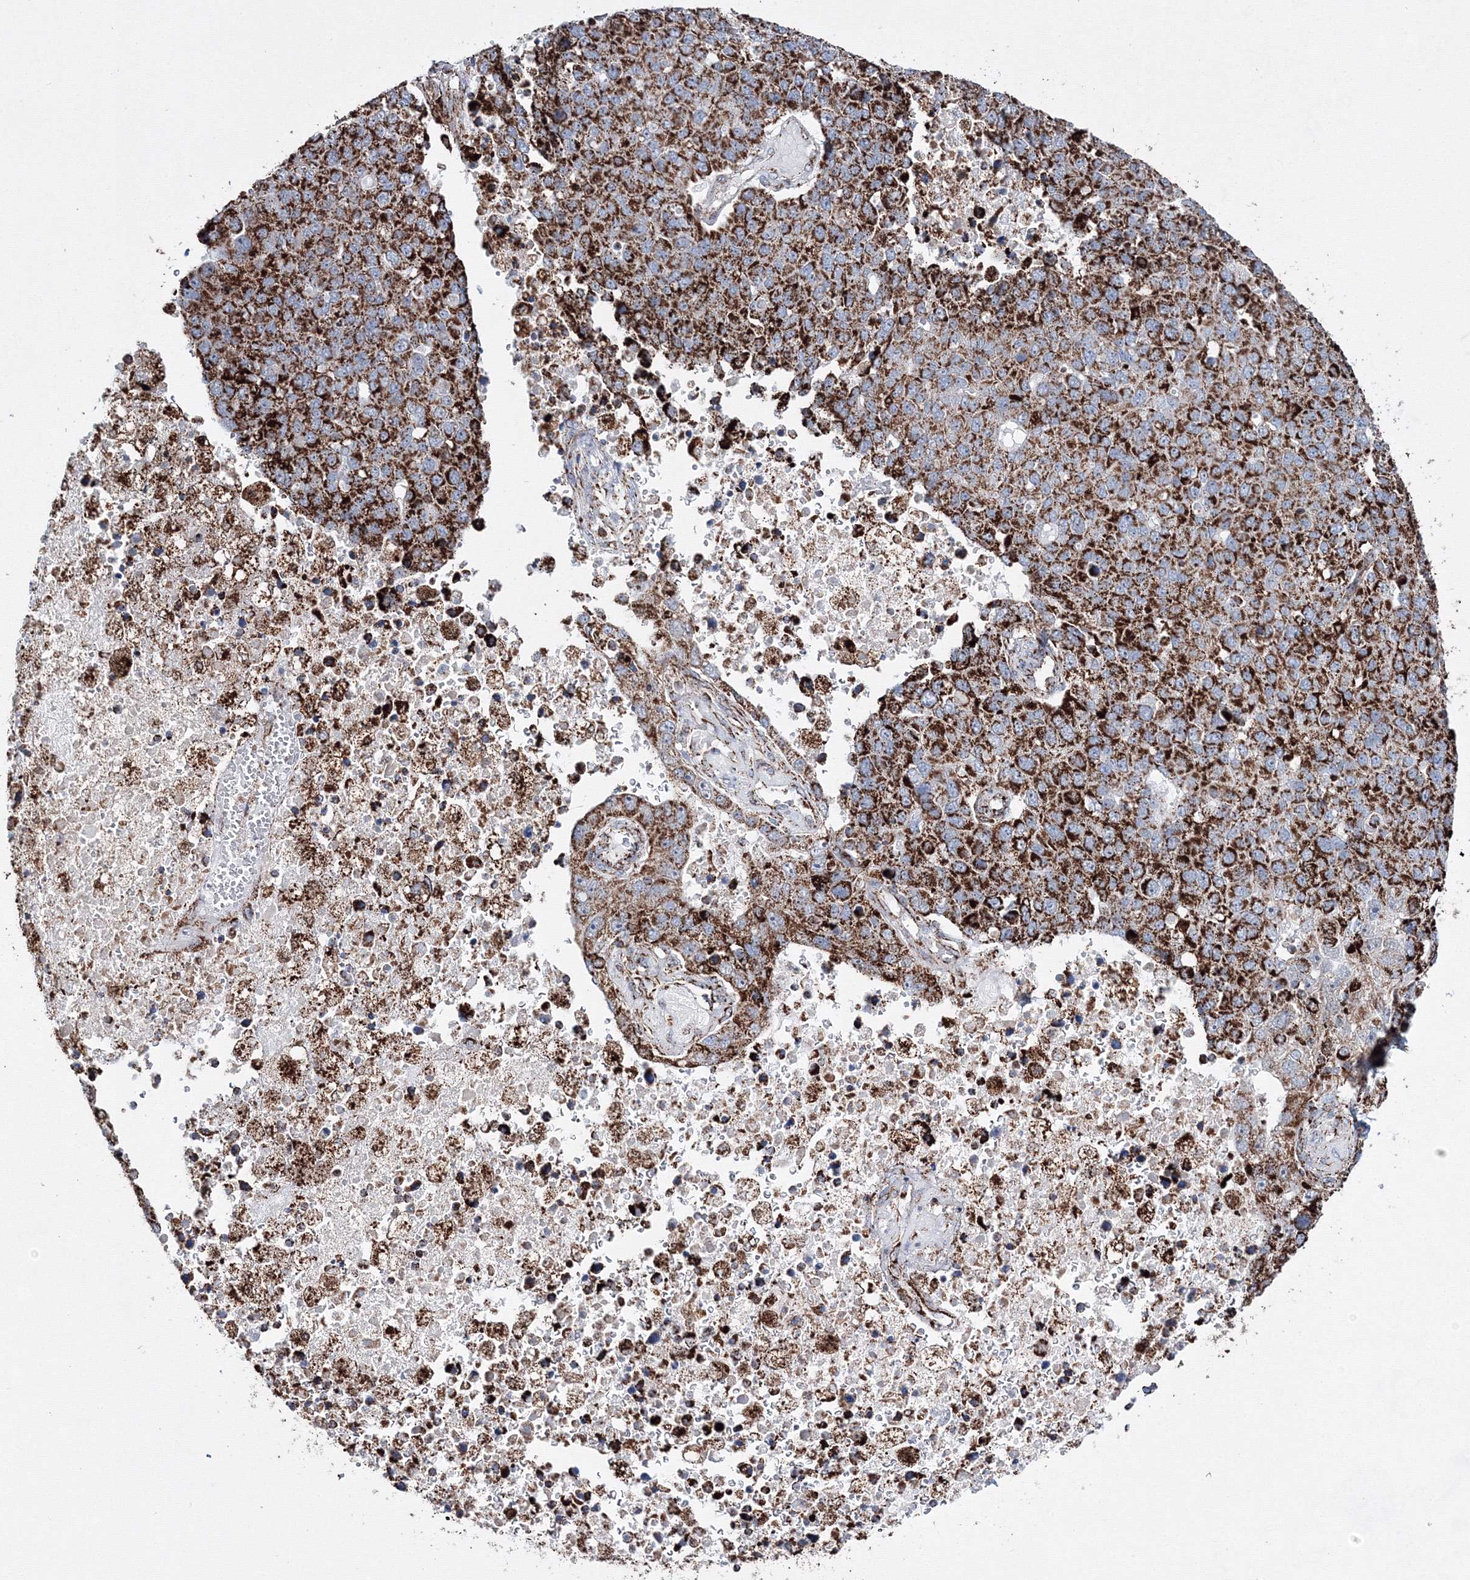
{"staining": {"intensity": "strong", "quantity": ">75%", "location": "cytoplasmic/membranous"}, "tissue": "pancreatic cancer", "cell_type": "Tumor cells", "image_type": "cancer", "snomed": [{"axis": "morphology", "description": "Adenocarcinoma, NOS"}, {"axis": "topography", "description": "Pancreas"}], "caption": "Immunohistochemical staining of pancreatic cancer (adenocarcinoma) exhibits high levels of strong cytoplasmic/membranous staining in about >75% of tumor cells. The staining was performed using DAB (3,3'-diaminobenzidine) to visualize the protein expression in brown, while the nuclei were stained in blue with hematoxylin (Magnification: 20x).", "gene": "HADHB", "patient": {"sex": "female", "age": 61}}